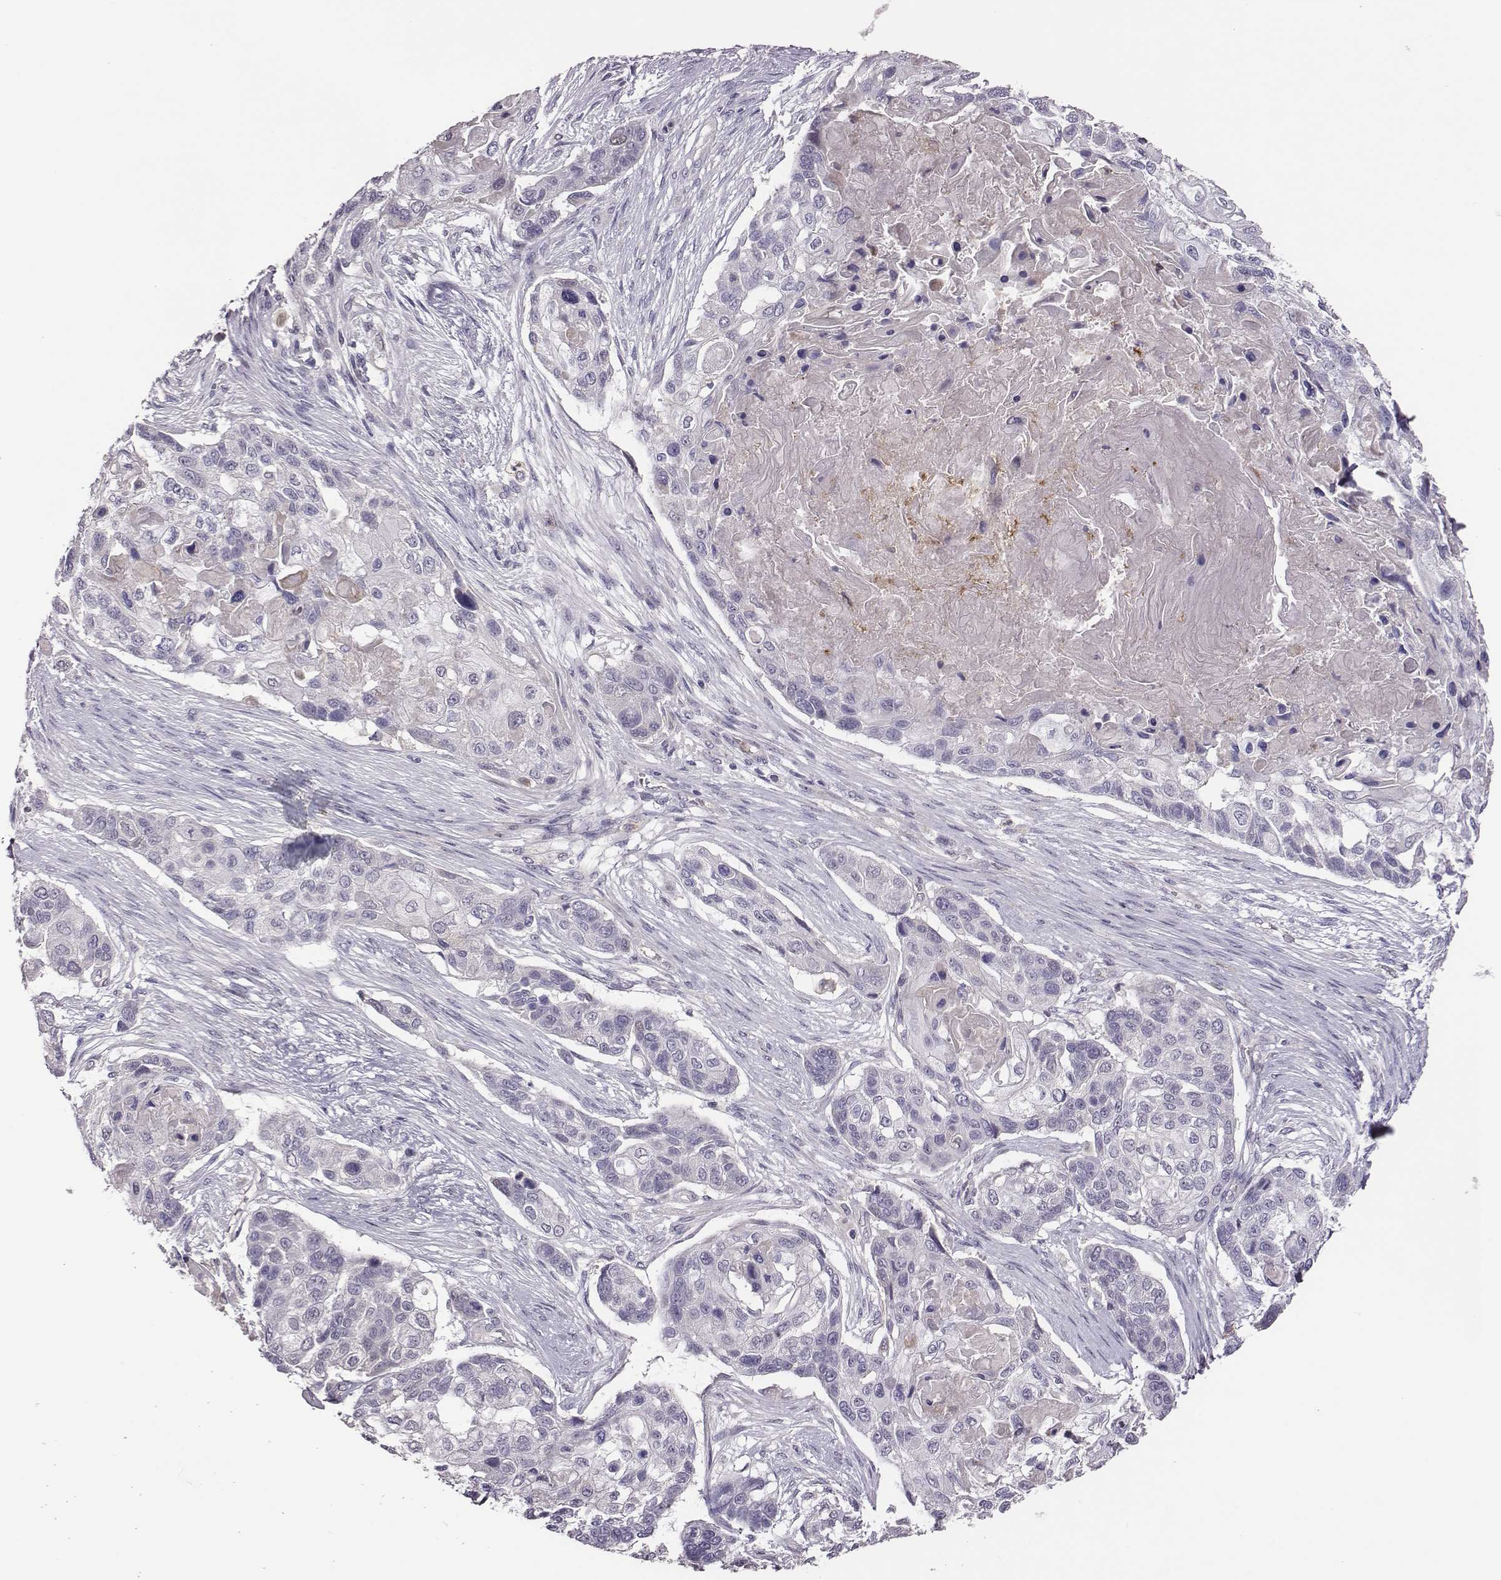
{"staining": {"intensity": "negative", "quantity": "none", "location": "none"}, "tissue": "lung cancer", "cell_type": "Tumor cells", "image_type": "cancer", "snomed": [{"axis": "morphology", "description": "Squamous cell carcinoma, NOS"}, {"axis": "topography", "description": "Lung"}], "caption": "Protein analysis of lung cancer exhibits no significant expression in tumor cells.", "gene": "KMO", "patient": {"sex": "male", "age": 69}}